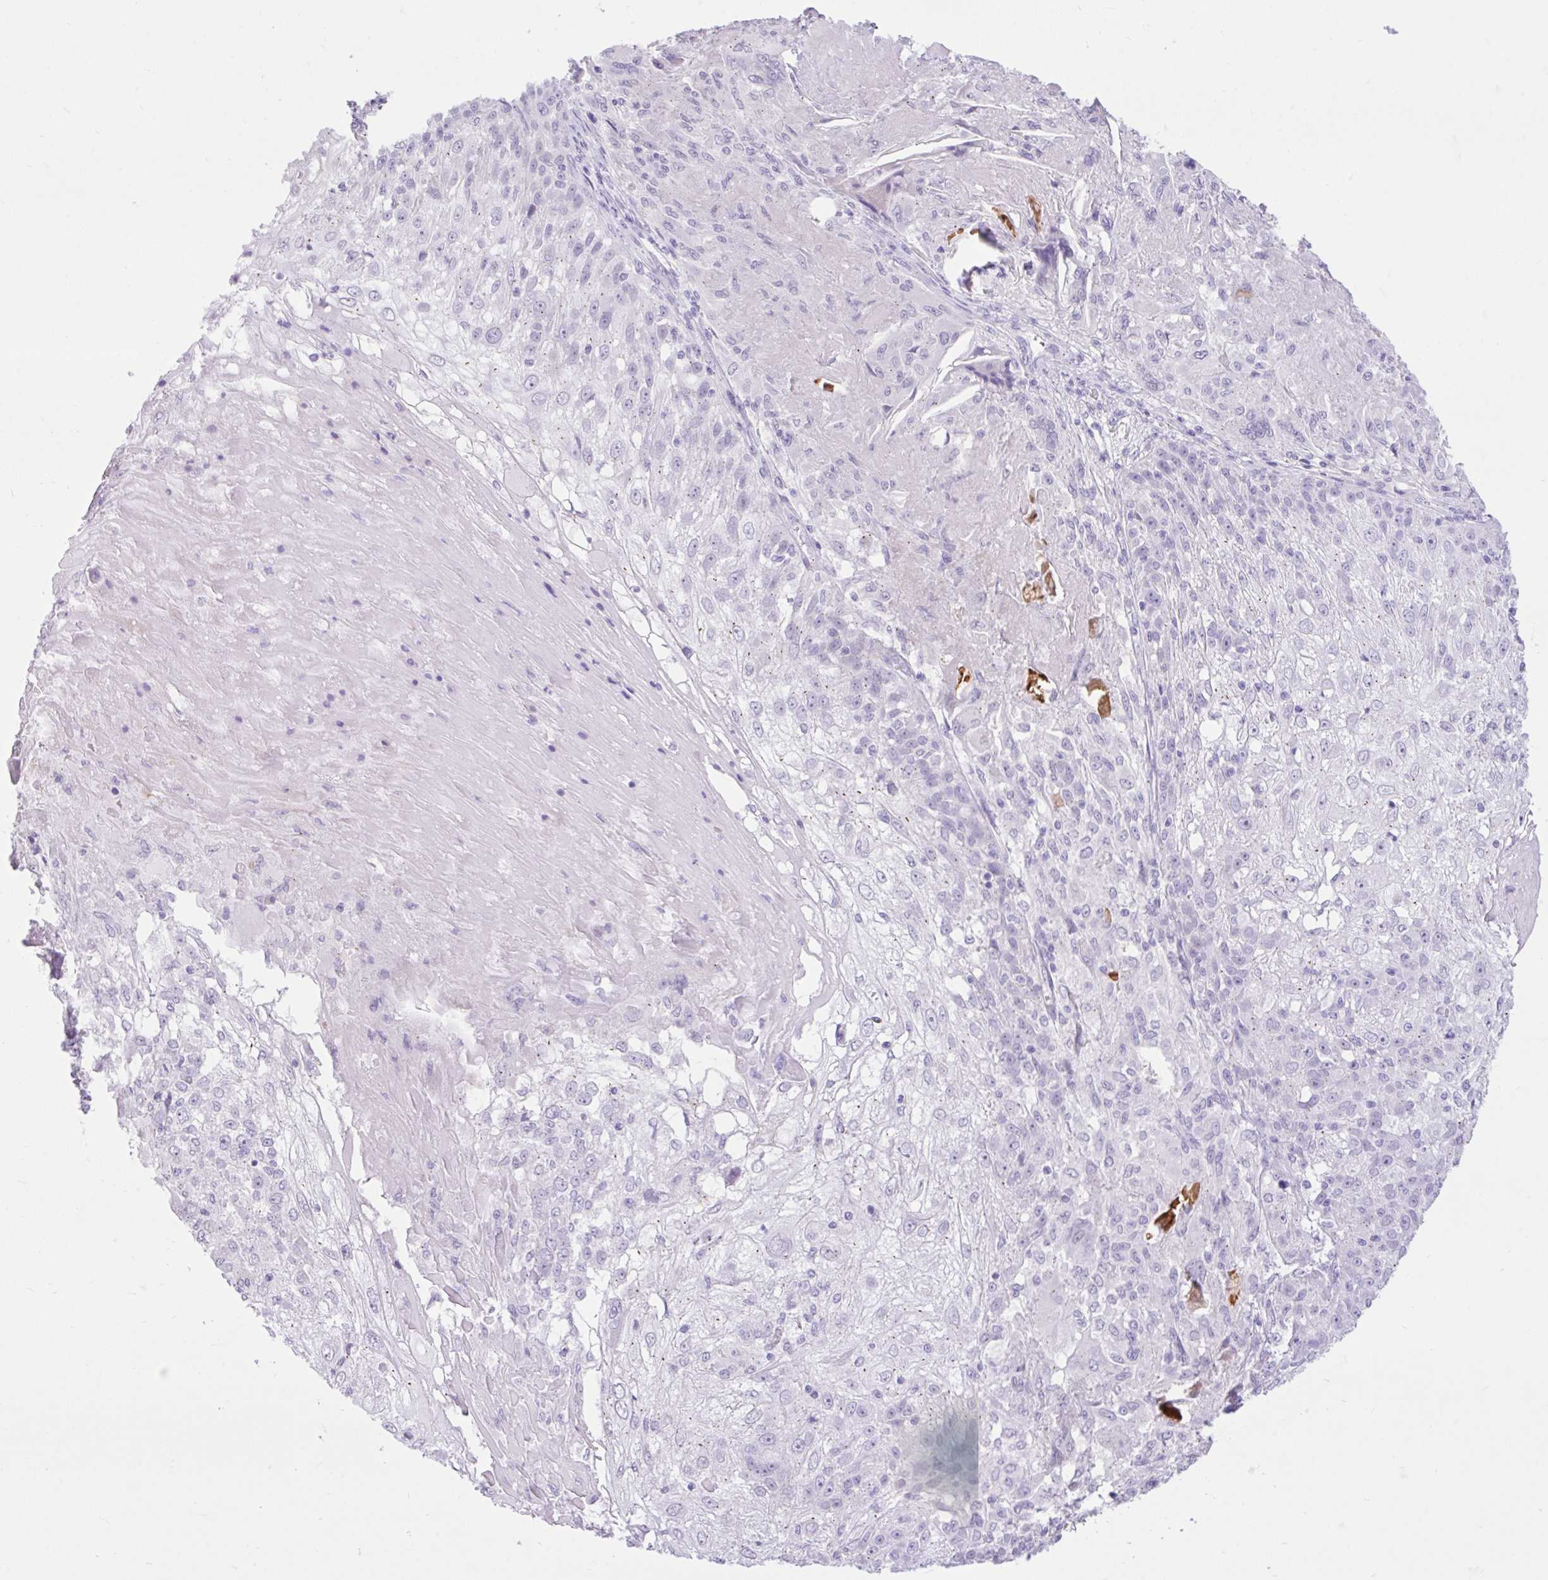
{"staining": {"intensity": "negative", "quantity": "none", "location": "none"}, "tissue": "skin cancer", "cell_type": "Tumor cells", "image_type": "cancer", "snomed": [{"axis": "morphology", "description": "Normal tissue, NOS"}, {"axis": "morphology", "description": "Squamous cell carcinoma, NOS"}, {"axis": "topography", "description": "Skin"}], "caption": "Protein analysis of squamous cell carcinoma (skin) exhibits no significant staining in tumor cells.", "gene": "REEP1", "patient": {"sex": "female", "age": 83}}